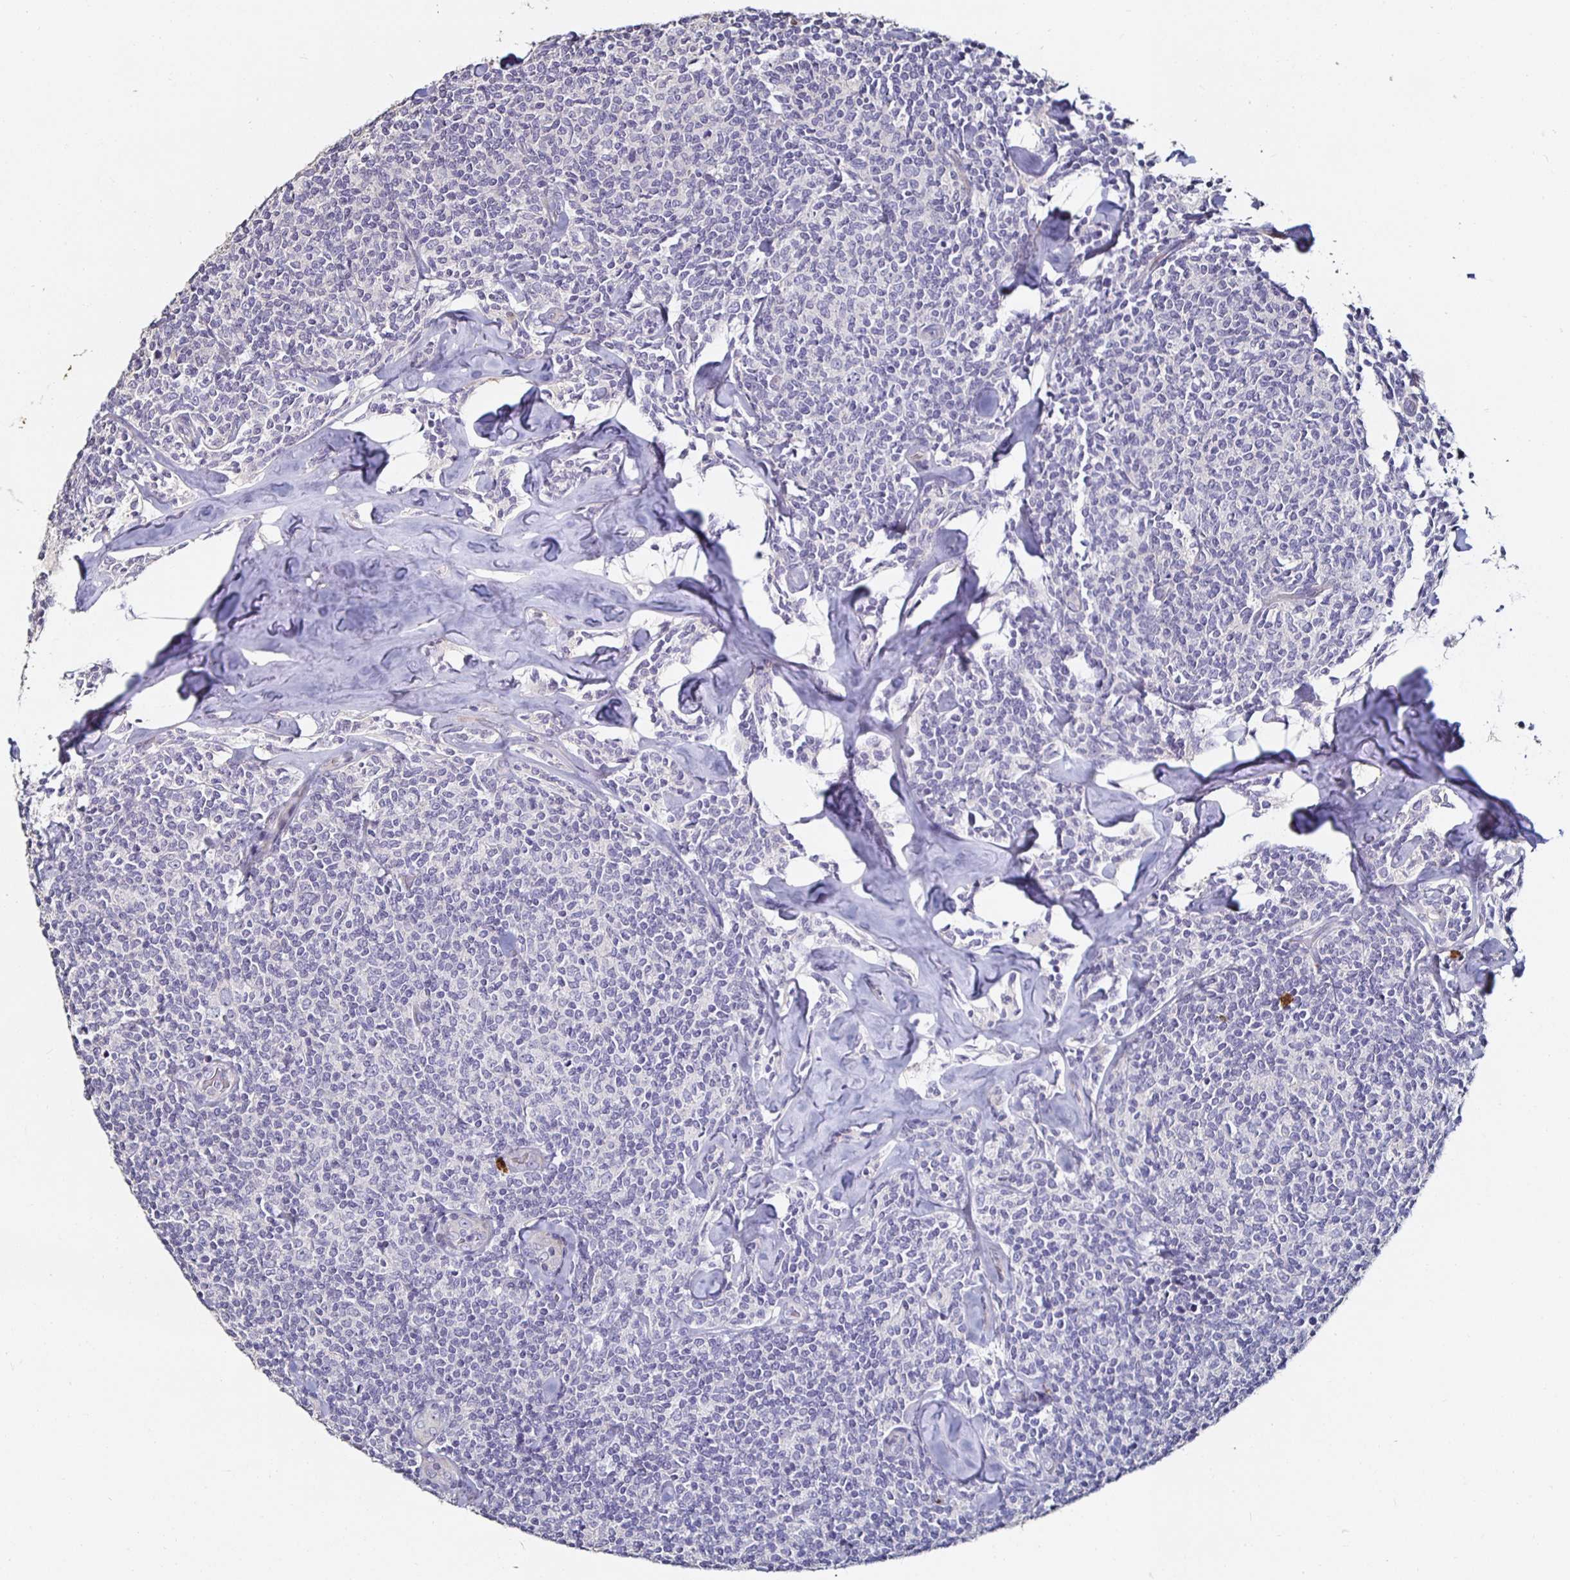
{"staining": {"intensity": "negative", "quantity": "none", "location": "none"}, "tissue": "lymphoma", "cell_type": "Tumor cells", "image_type": "cancer", "snomed": [{"axis": "morphology", "description": "Malignant lymphoma, non-Hodgkin's type, Low grade"}, {"axis": "topography", "description": "Lymph node"}], "caption": "DAB immunohistochemical staining of low-grade malignant lymphoma, non-Hodgkin's type reveals no significant expression in tumor cells.", "gene": "TLR4", "patient": {"sex": "female", "age": 56}}